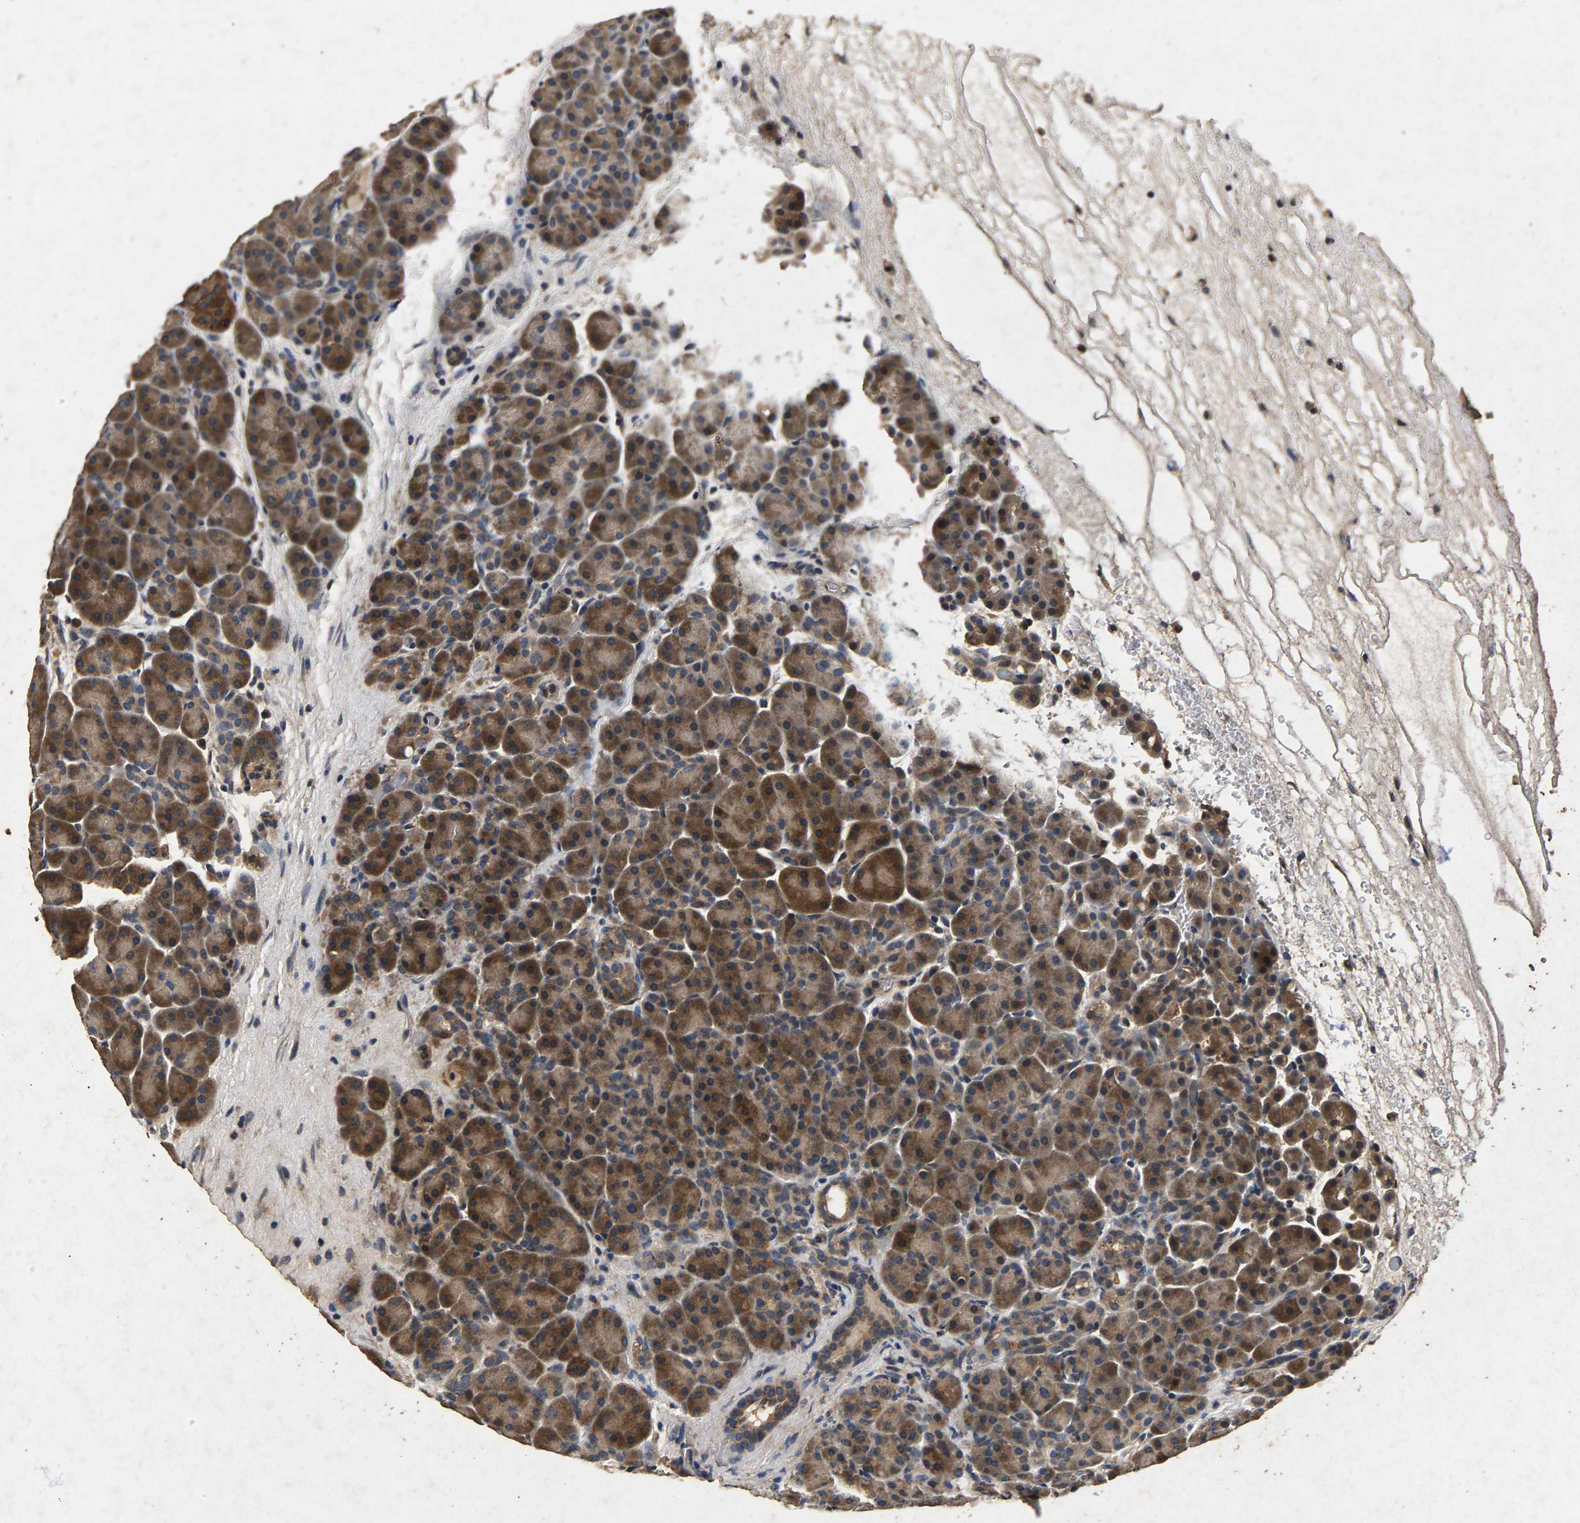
{"staining": {"intensity": "moderate", "quantity": ">75%", "location": "cytoplasmic/membranous"}, "tissue": "pancreas", "cell_type": "Exocrine glandular cells", "image_type": "normal", "snomed": [{"axis": "morphology", "description": "Normal tissue, NOS"}, {"axis": "topography", "description": "Pancreas"}], "caption": "A histopathology image of human pancreas stained for a protein demonstrates moderate cytoplasmic/membranous brown staining in exocrine glandular cells. (DAB (3,3'-diaminobenzidine) IHC with brightfield microscopy, high magnification).", "gene": "PPP1CC", "patient": {"sex": "male", "age": 66}}